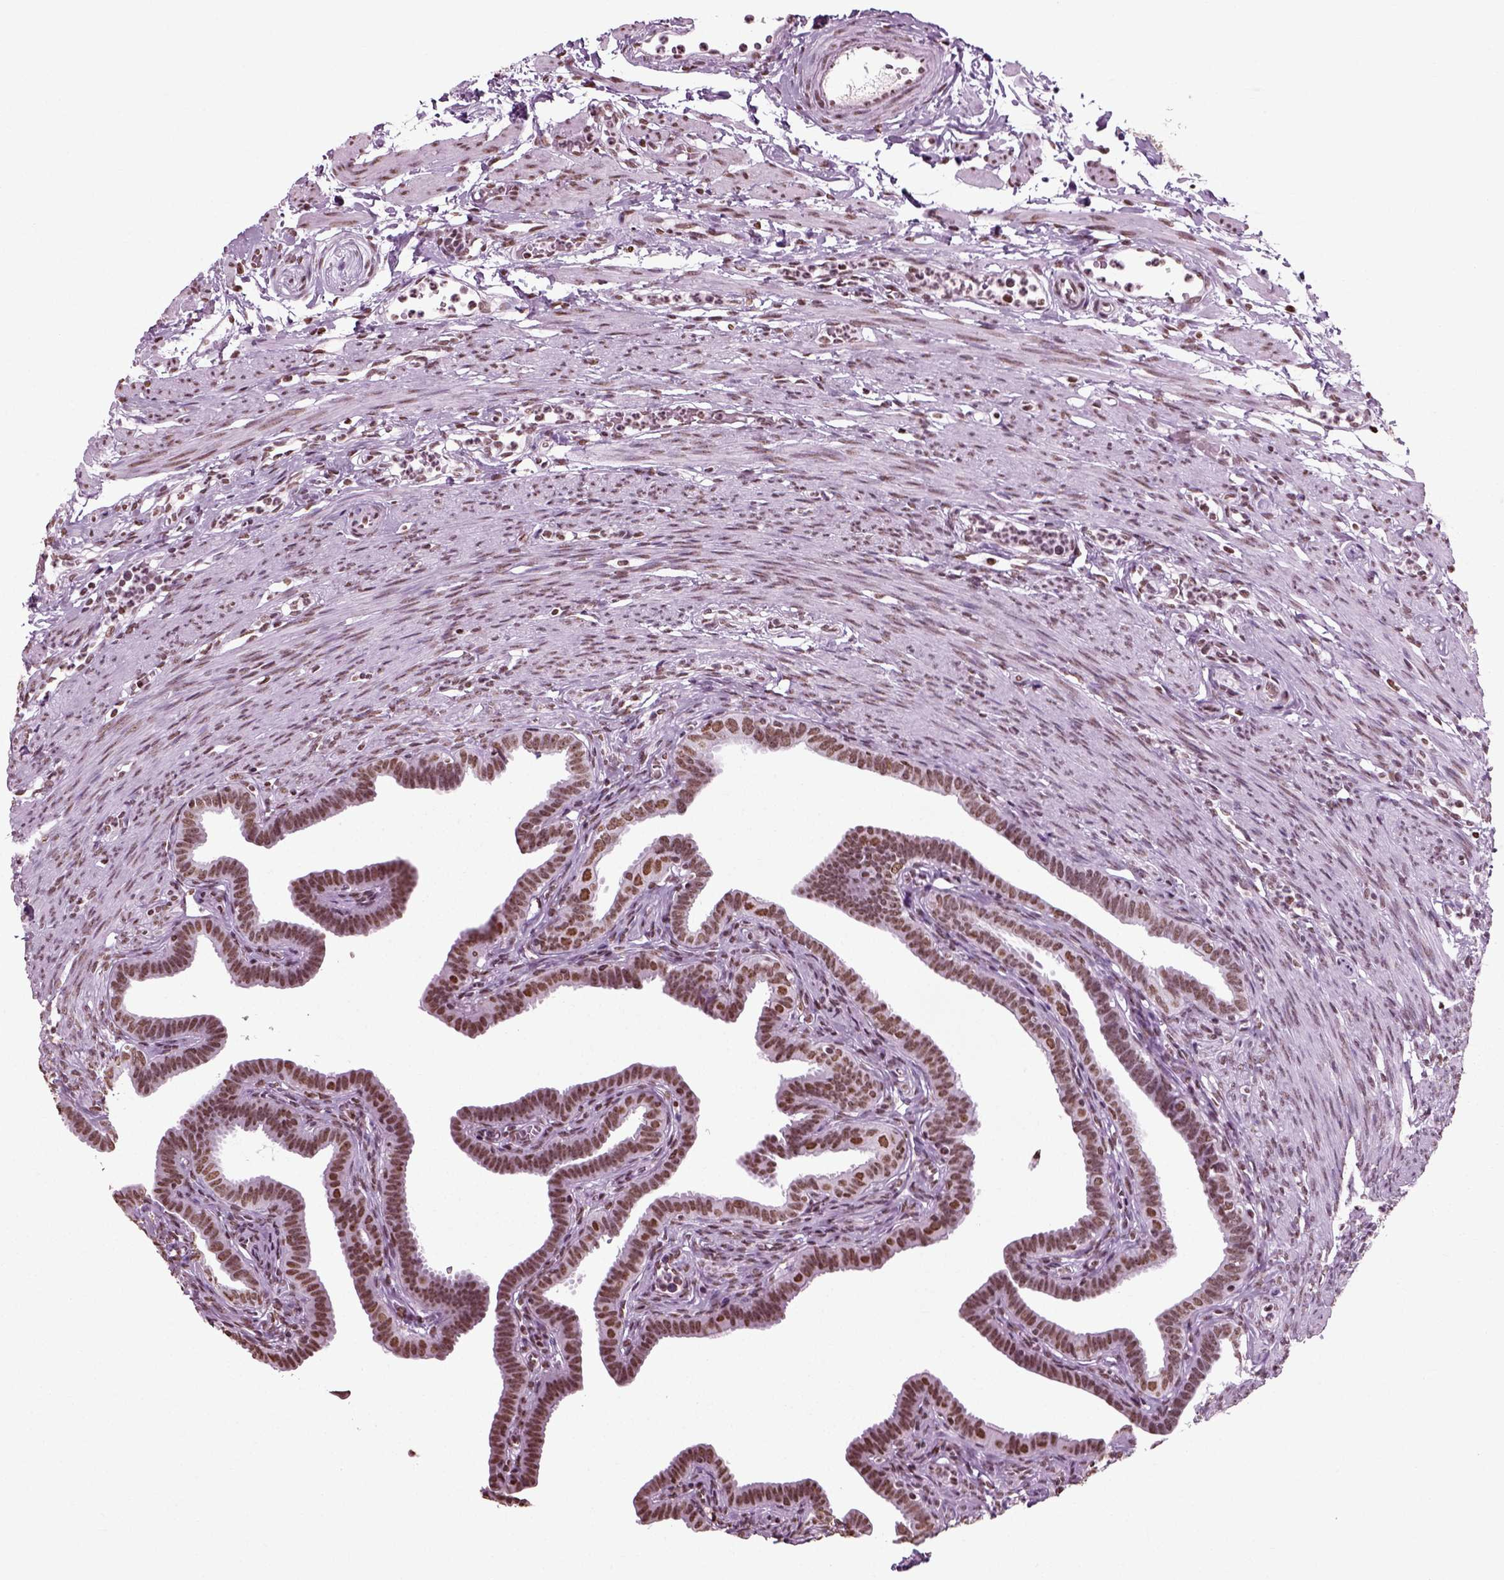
{"staining": {"intensity": "moderate", "quantity": ">75%", "location": "nuclear"}, "tissue": "fallopian tube", "cell_type": "Glandular cells", "image_type": "normal", "snomed": [{"axis": "morphology", "description": "Normal tissue, NOS"}, {"axis": "topography", "description": "Fallopian tube"}, {"axis": "topography", "description": "Ovary"}], "caption": "Human fallopian tube stained for a protein (brown) shows moderate nuclear positive staining in about >75% of glandular cells.", "gene": "POLR1H", "patient": {"sex": "female", "age": 33}}